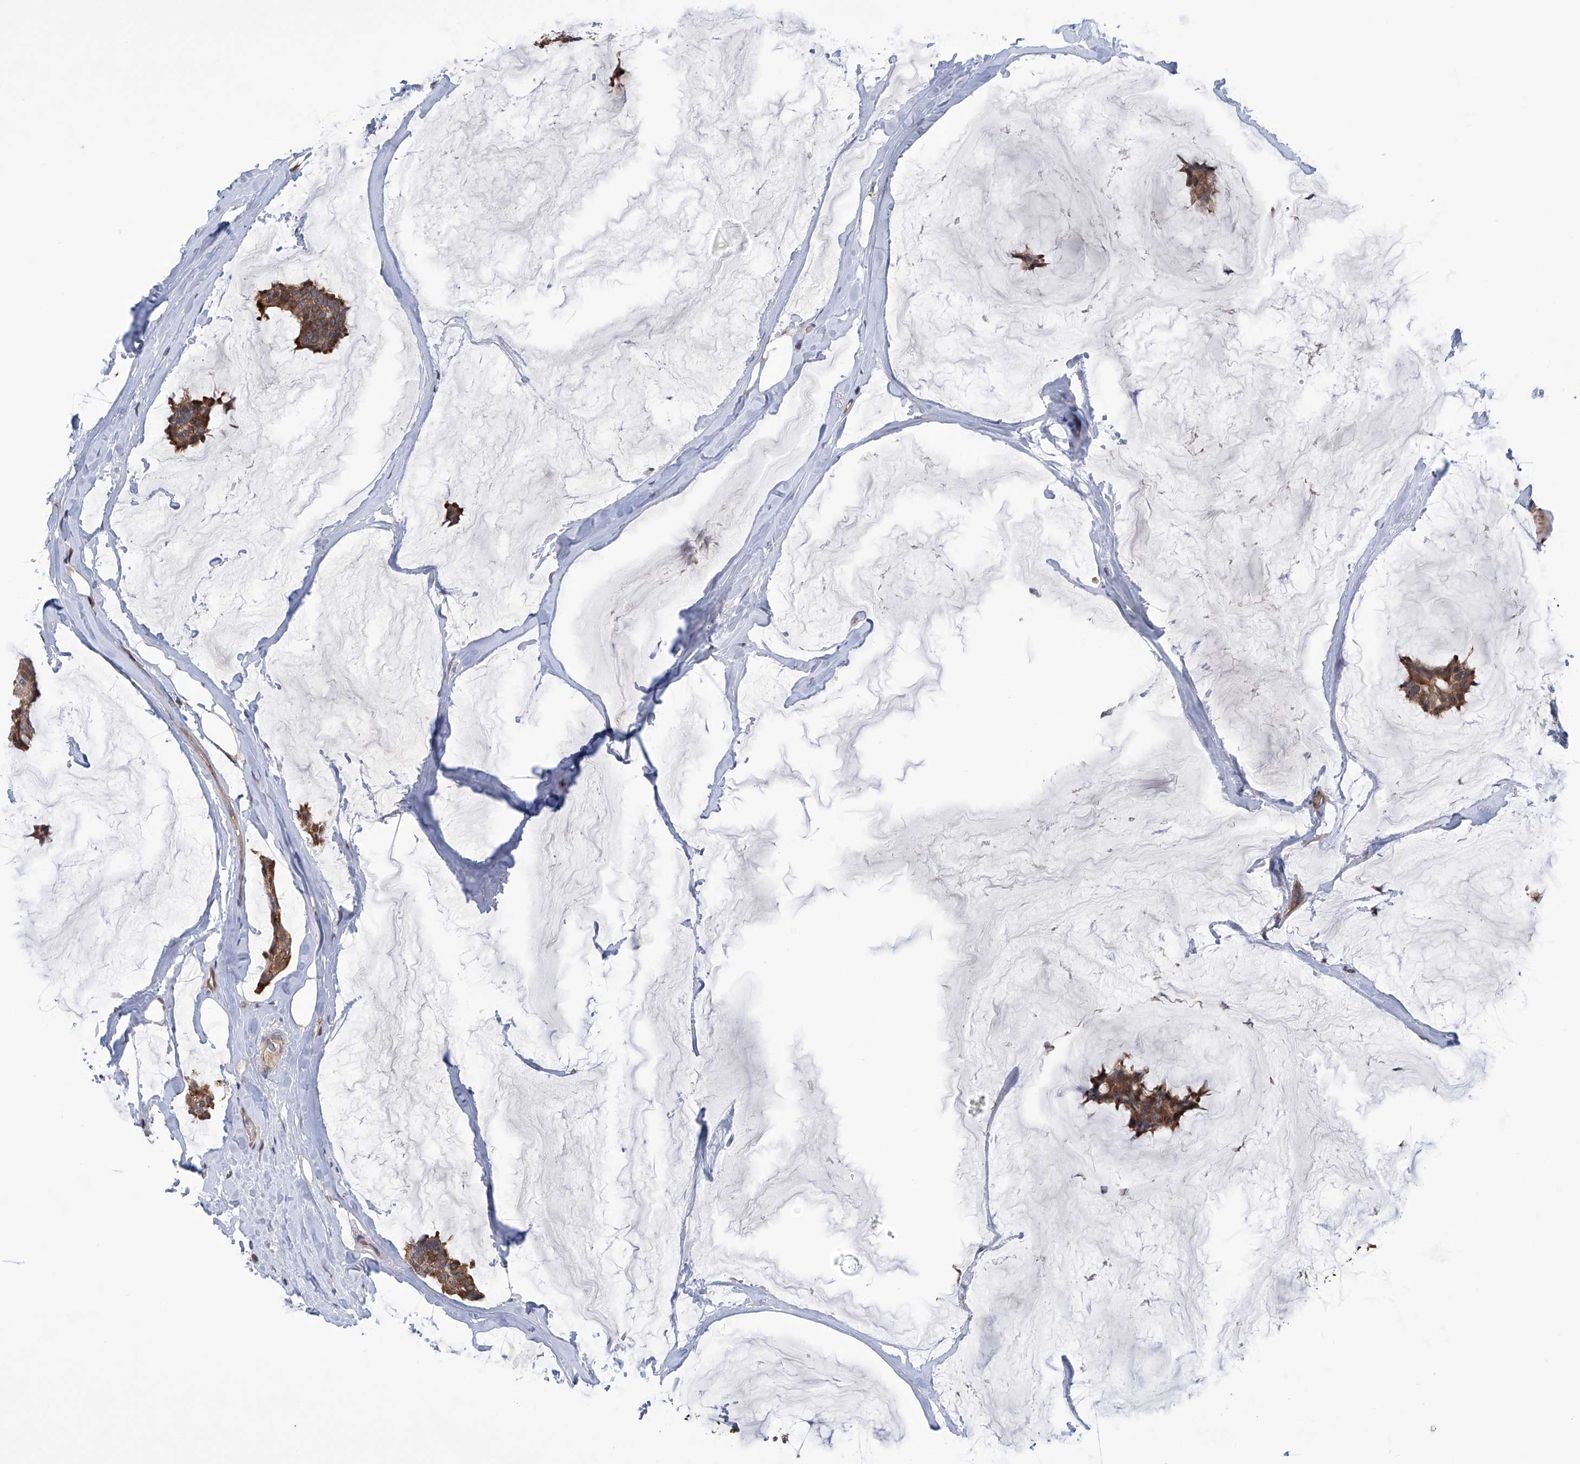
{"staining": {"intensity": "strong", "quantity": ">75%", "location": "cytoplasmic/membranous"}, "tissue": "breast cancer", "cell_type": "Tumor cells", "image_type": "cancer", "snomed": [{"axis": "morphology", "description": "Duct carcinoma"}, {"axis": "topography", "description": "Breast"}], "caption": "Immunohistochemical staining of human breast cancer (infiltrating ductal carcinoma) exhibits high levels of strong cytoplasmic/membranous expression in approximately >75% of tumor cells.", "gene": "NUDT17", "patient": {"sex": "female", "age": 93}}